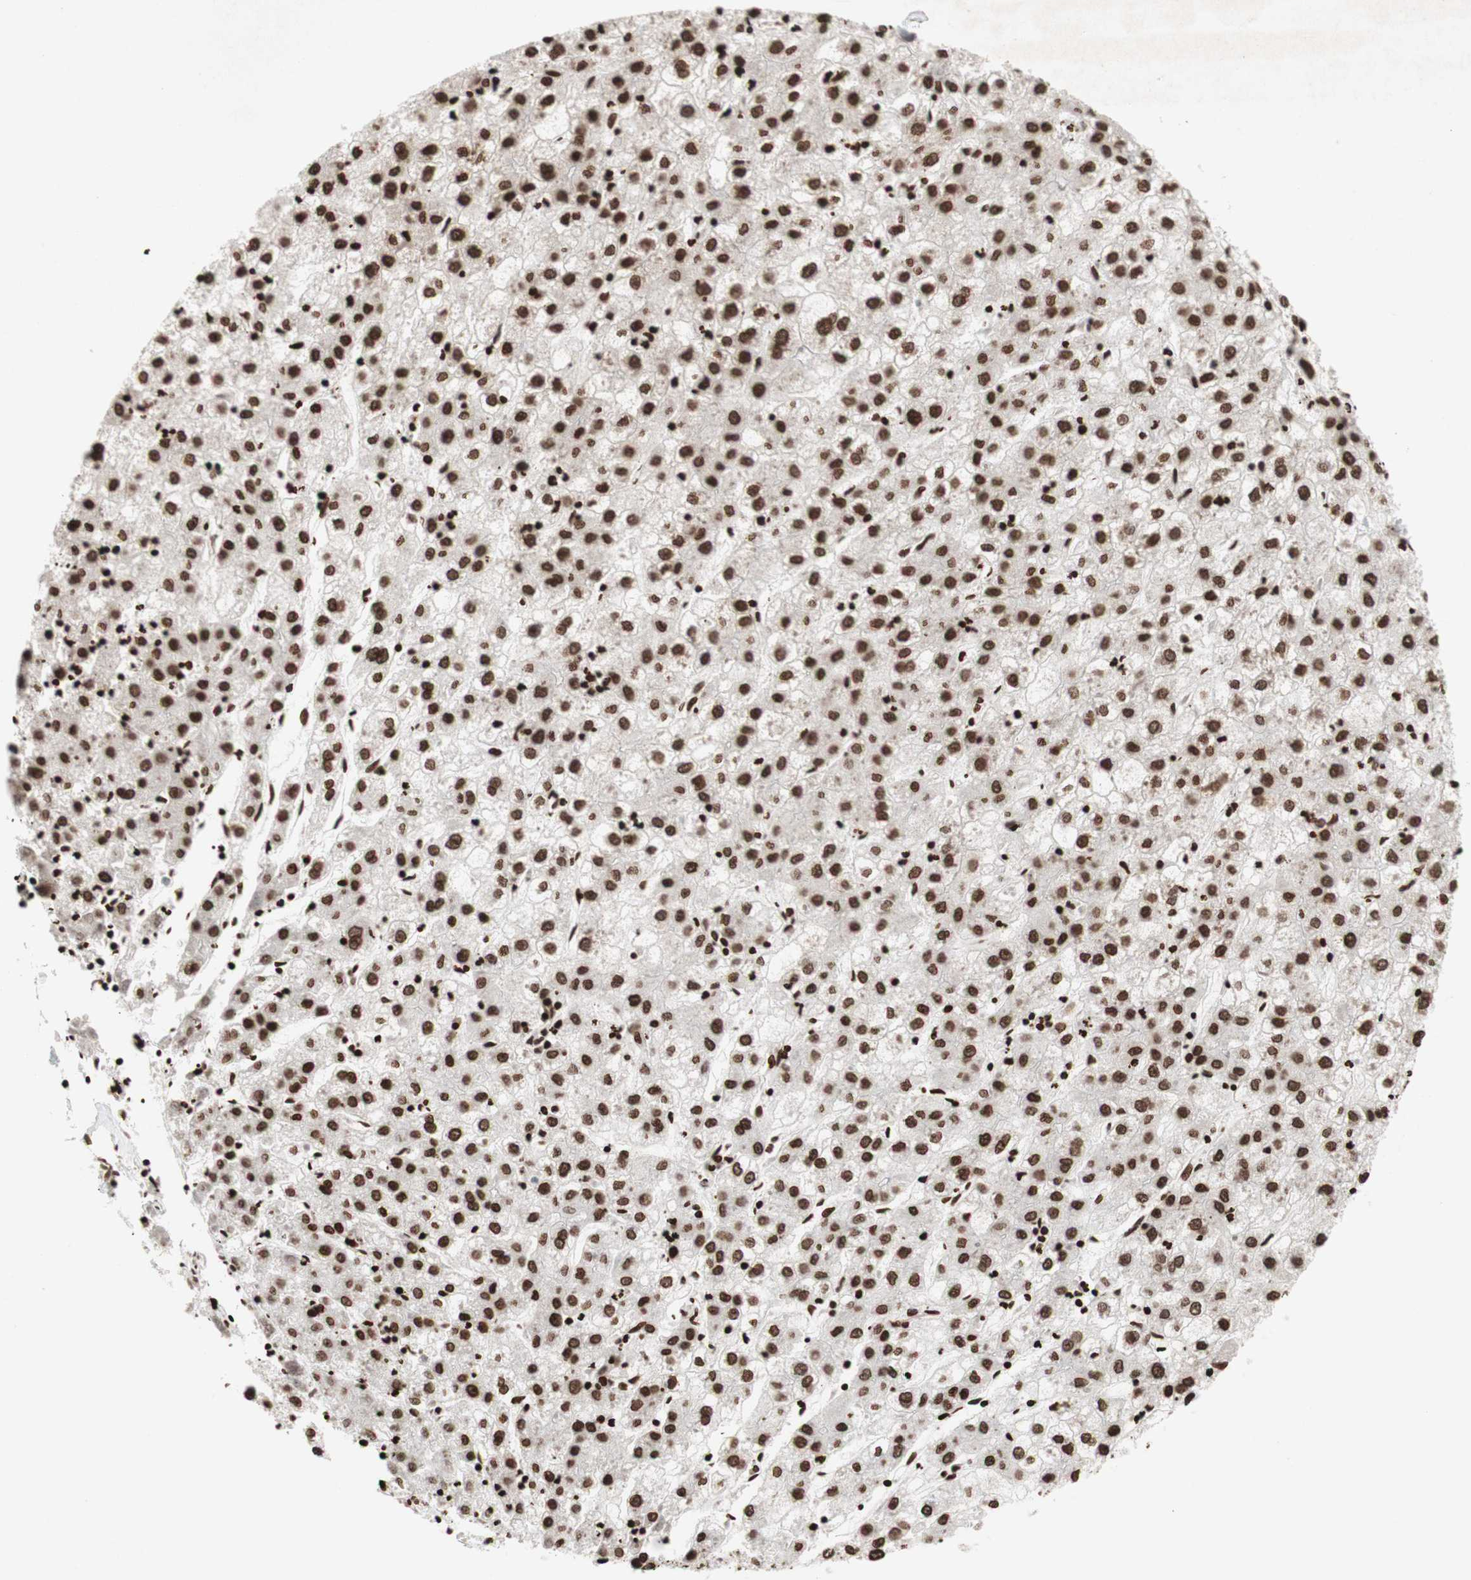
{"staining": {"intensity": "strong", "quantity": ">75%", "location": "nuclear"}, "tissue": "liver cancer", "cell_type": "Tumor cells", "image_type": "cancer", "snomed": [{"axis": "morphology", "description": "Carcinoma, Hepatocellular, NOS"}, {"axis": "topography", "description": "Liver"}], "caption": "Strong nuclear expression is present in approximately >75% of tumor cells in hepatocellular carcinoma (liver). Immunohistochemistry (ihc) stains the protein in brown and the nuclei are stained blue.", "gene": "NCOA3", "patient": {"sex": "male", "age": 72}}